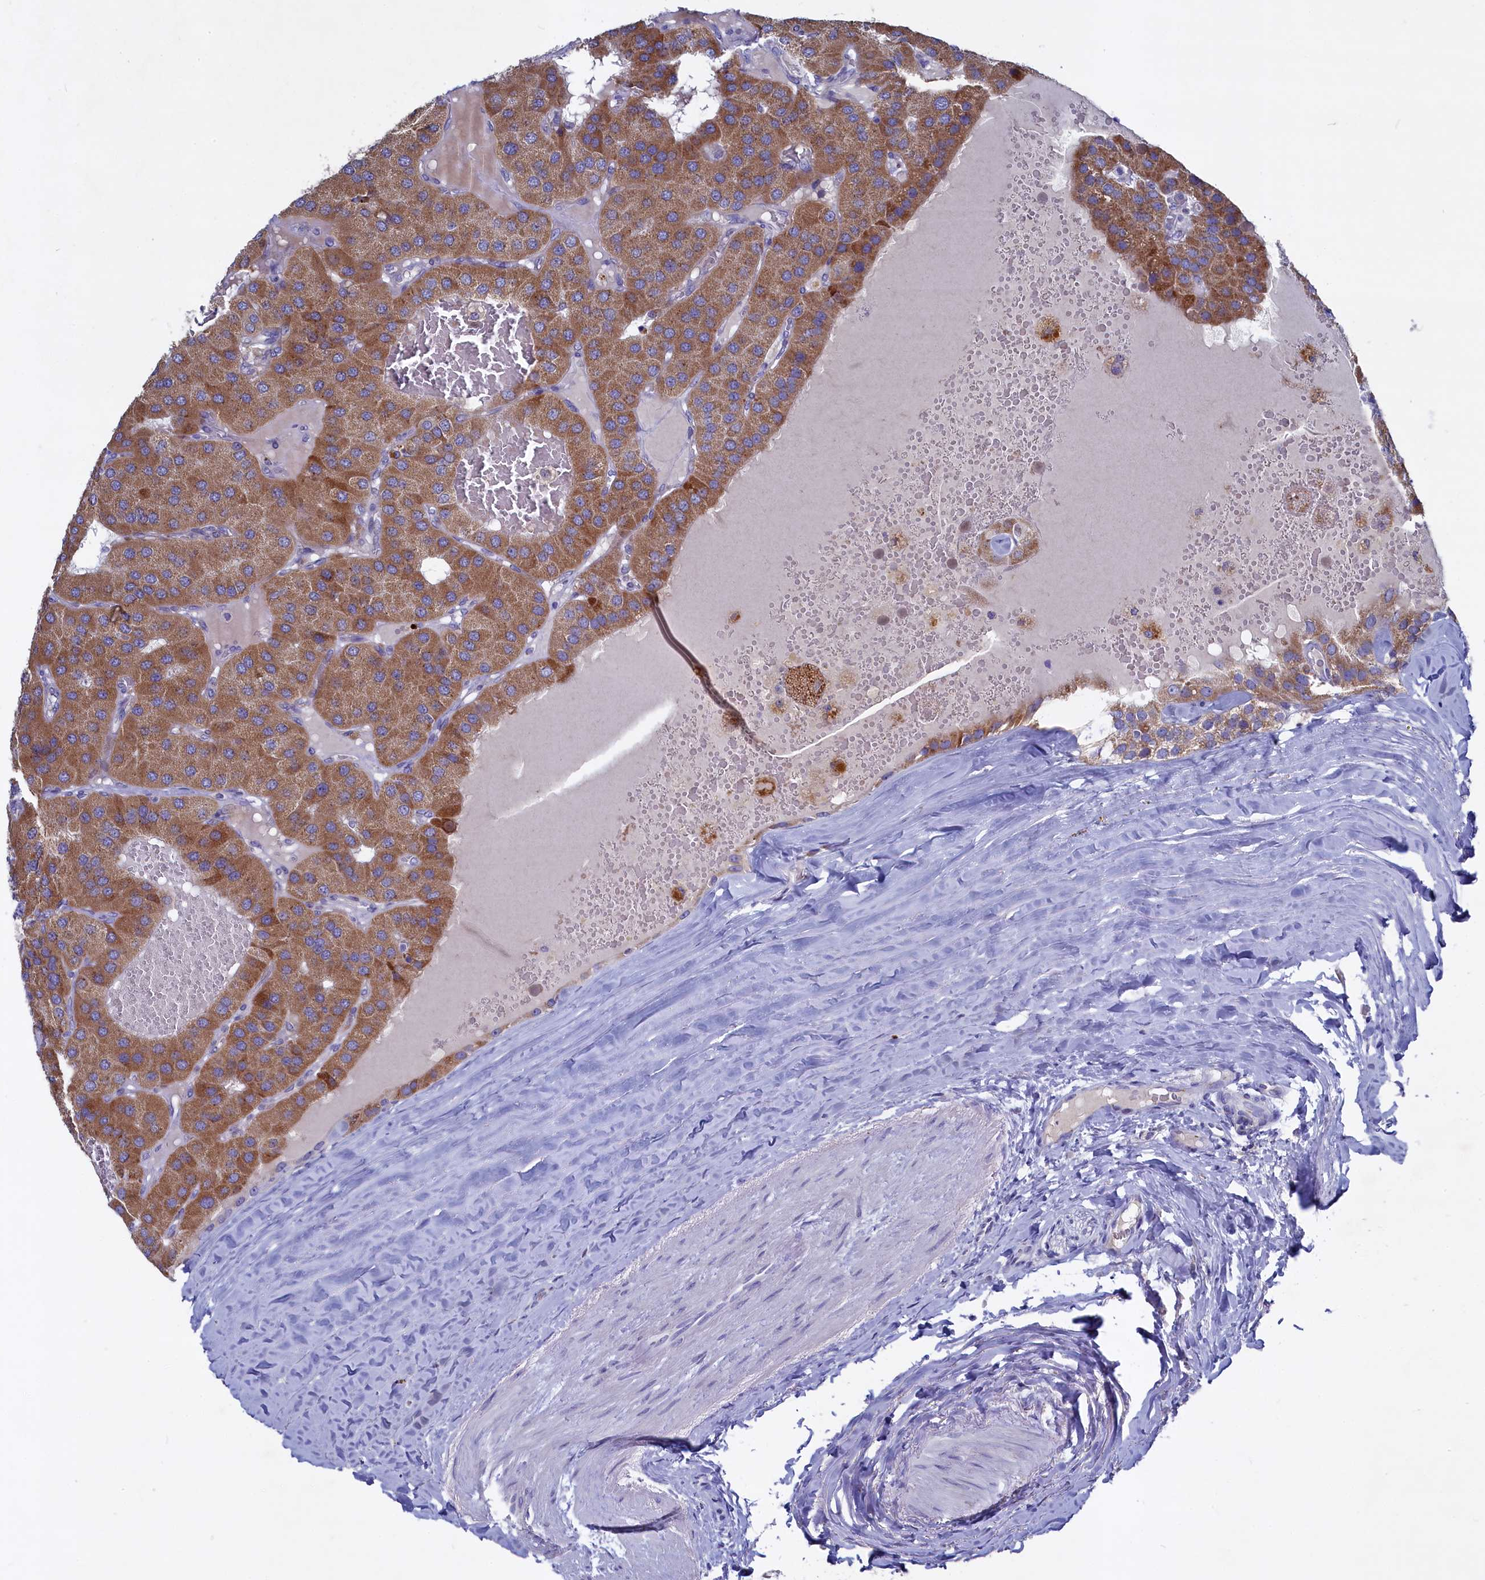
{"staining": {"intensity": "moderate", "quantity": ">75%", "location": "cytoplasmic/membranous"}, "tissue": "parathyroid gland", "cell_type": "Glandular cells", "image_type": "normal", "snomed": [{"axis": "morphology", "description": "Normal tissue, NOS"}, {"axis": "morphology", "description": "Adenoma, NOS"}, {"axis": "topography", "description": "Parathyroid gland"}], "caption": "Parathyroid gland was stained to show a protein in brown. There is medium levels of moderate cytoplasmic/membranous positivity in about >75% of glandular cells. (IHC, brightfield microscopy, high magnification).", "gene": "GPR108", "patient": {"sex": "female", "age": 86}}